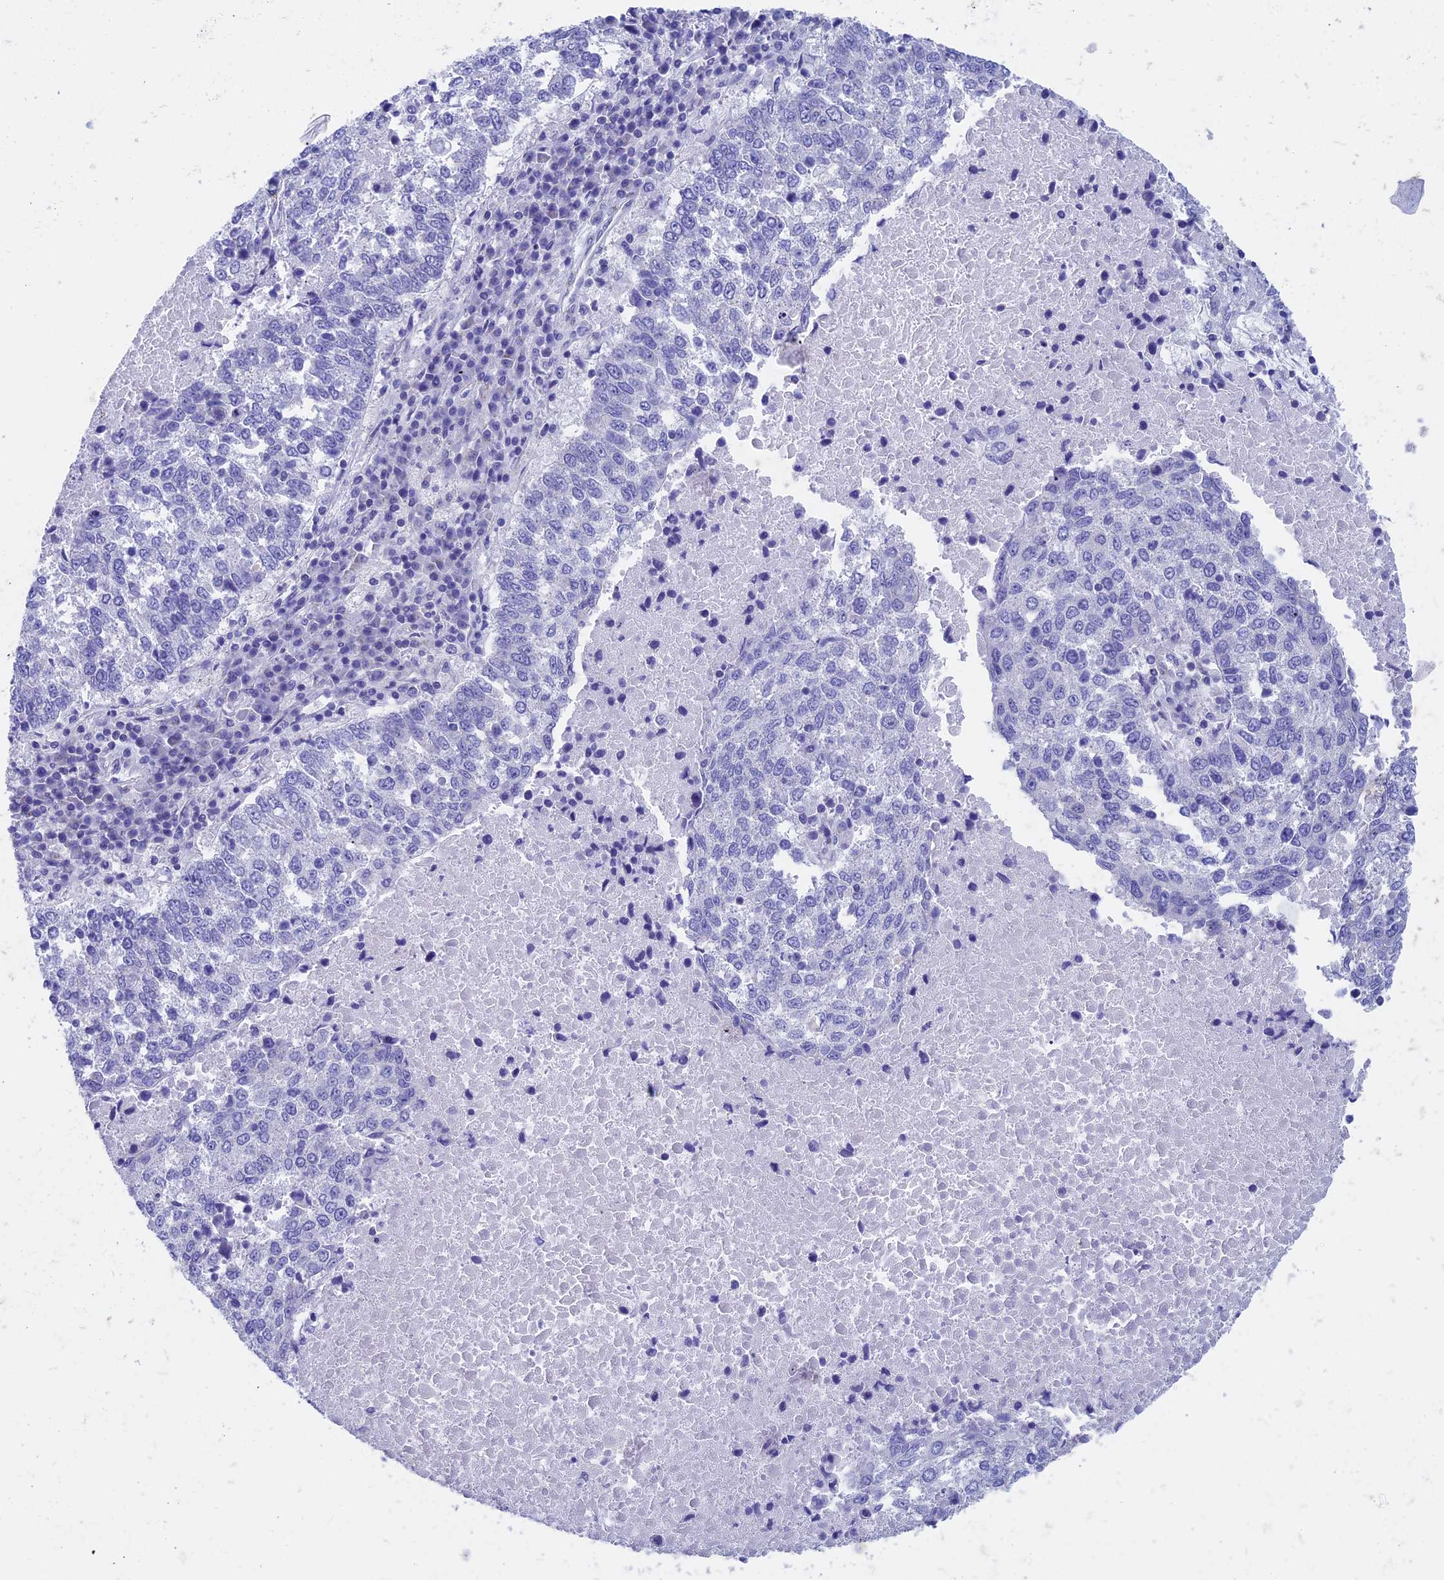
{"staining": {"intensity": "negative", "quantity": "none", "location": "none"}, "tissue": "lung cancer", "cell_type": "Tumor cells", "image_type": "cancer", "snomed": [{"axis": "morphology", "description": "Squamous cell carcinoma, NOS"}, {"axis": "topography", "description": "Lung"}], "caption": "A photomicrograph of squamous cell carcinoma (lung) stained for a protein exhibits no brown staining in tumor cells.", "gene": "SEPTIN1", "patient": {"sex": "male", "age": 73}}